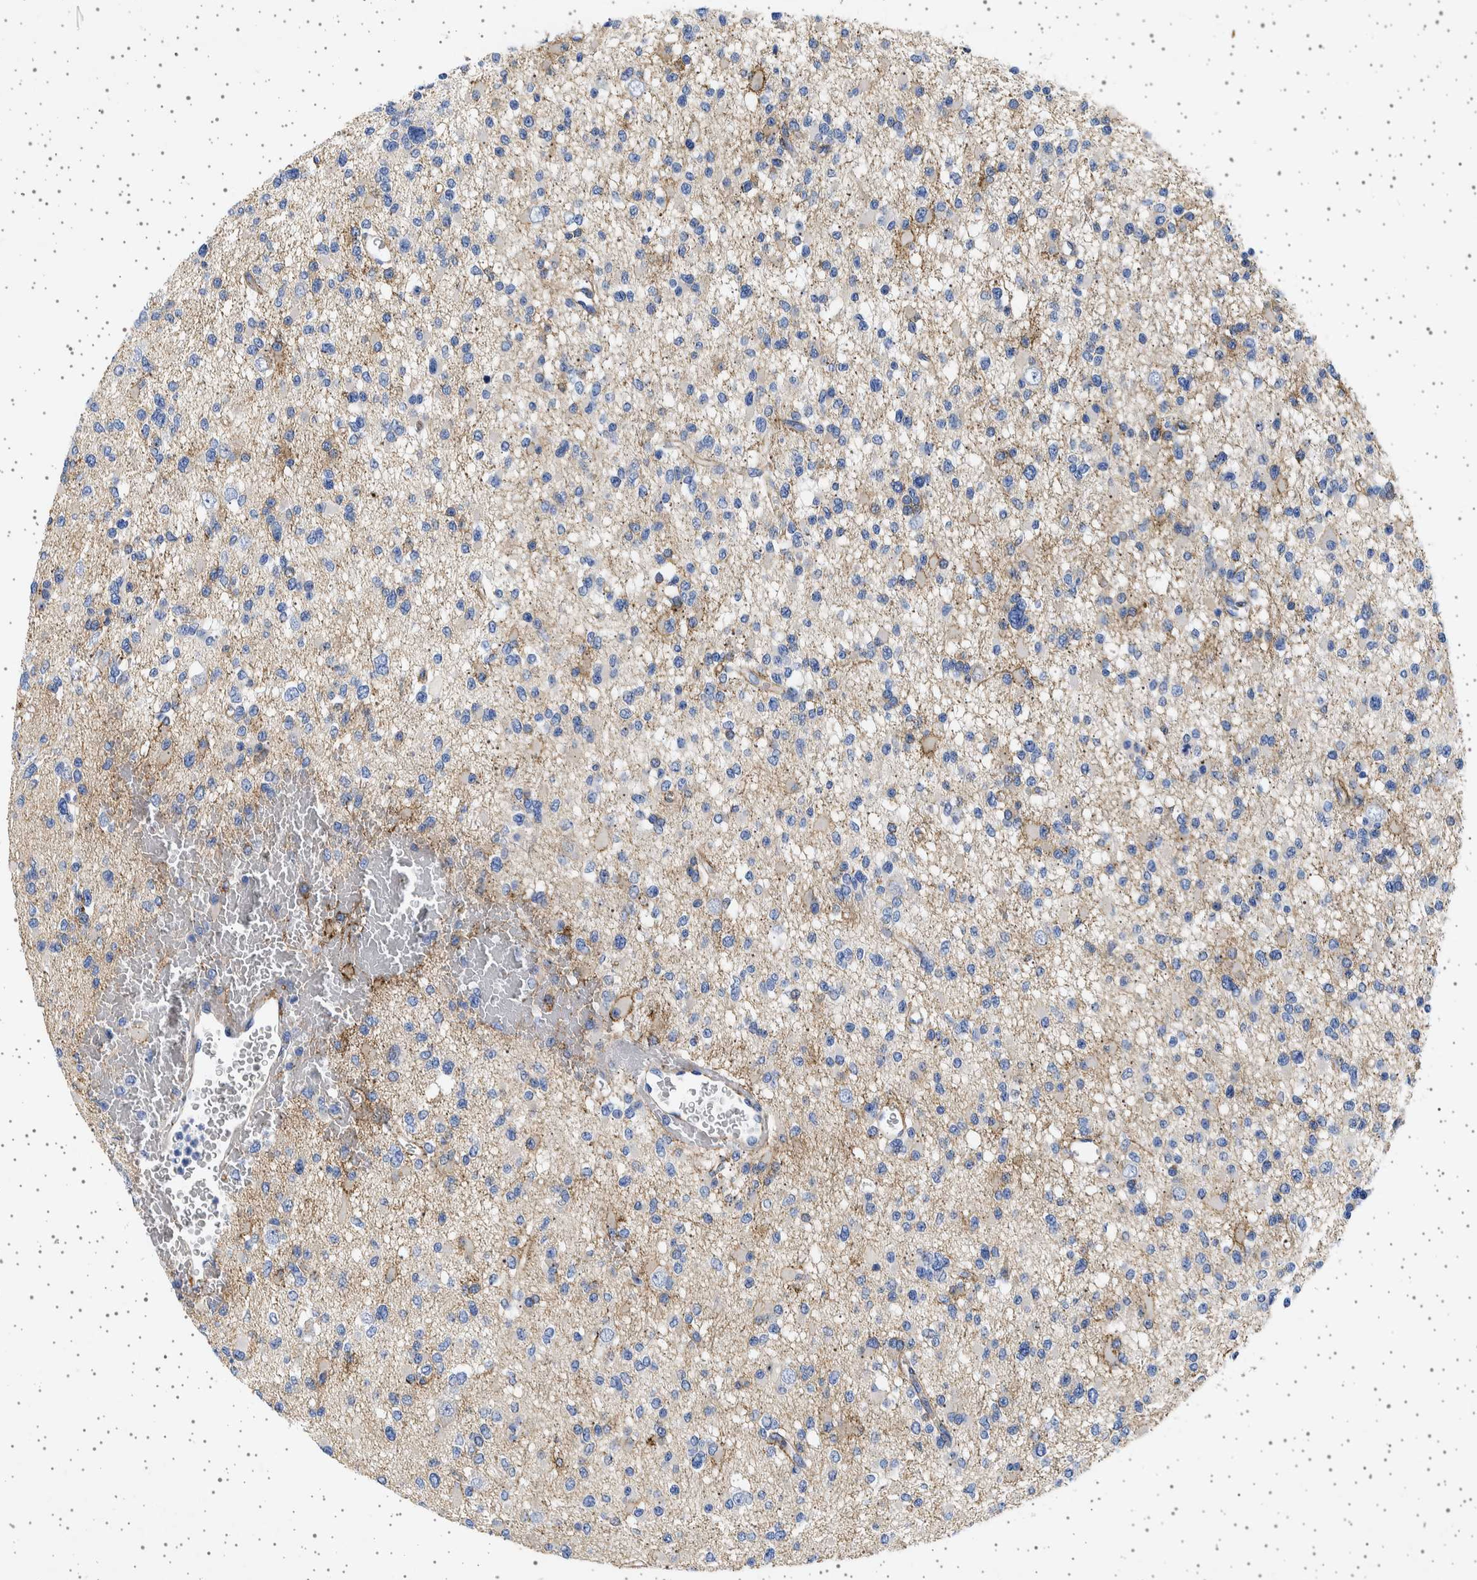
{"staining": {"intensity": "negative", "quantity": "none", "location": "none"}, "tissue": "glioma", "cell_type": "Tumor cells", "image_type": "cancer", "snomed": [{"axis": "morphology", "description": "Glioma, malignant, Low grade"}, {"axis": "topography", "description": "Brain"}], "caption": "Immunohistochemistry micrograph of malignant low-grade glioma stained for a protein (brown), which reveals no positivity in tumor cells.", "gene": "SEPTIN4", "patient": {"sex": "female", "age": 22}}